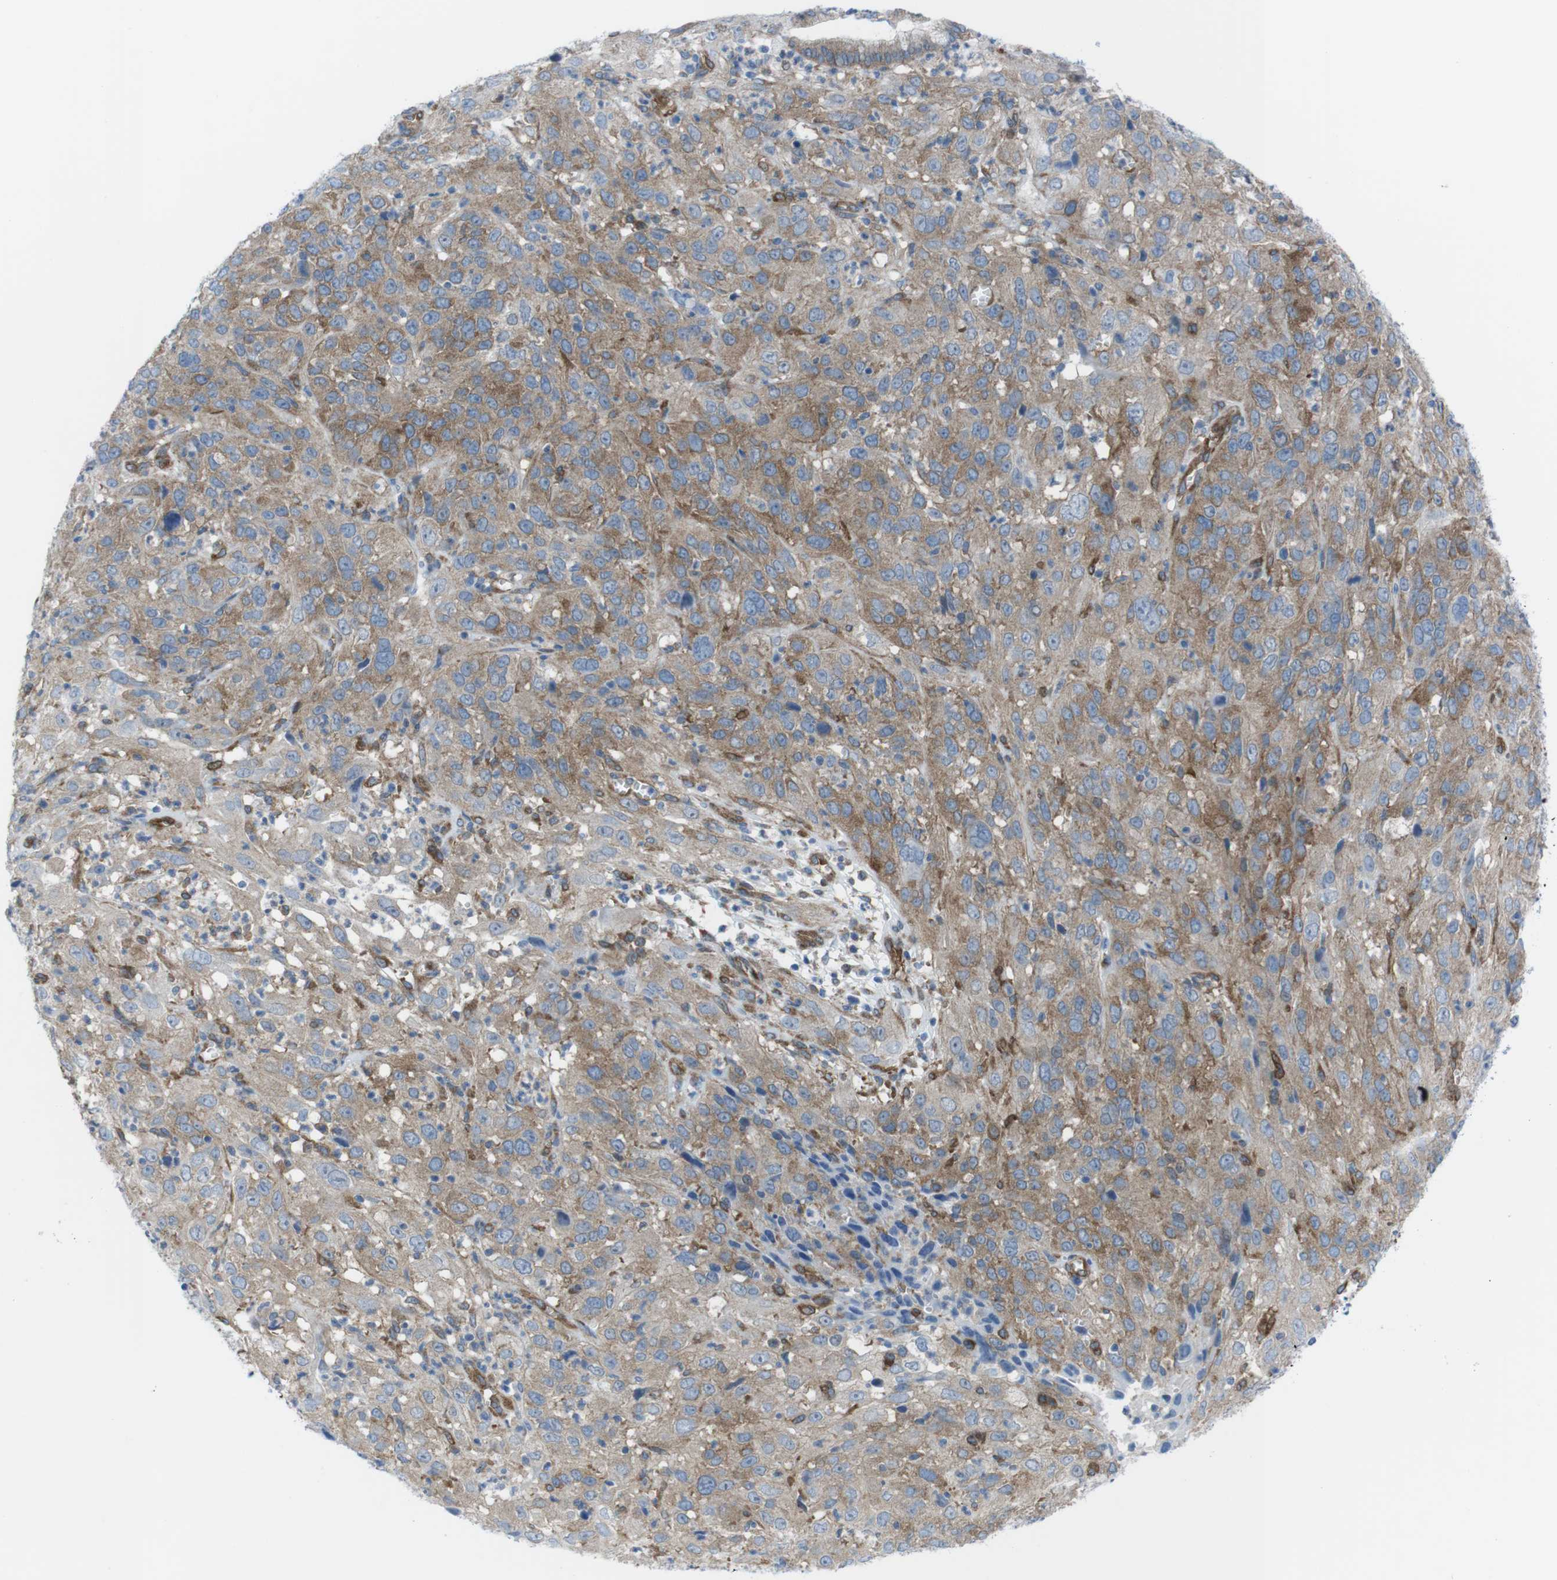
{"staining": {"intensity": "moderate", "quantity": ">75%", "location": "cytoplasmic/membranous"}, "tissue": "cervical cancer", "cell_type": "Tumor cells", "image_type": "cancer", "snomed": [{"axis": "morphology", "description": "Squamous cell carcinoma, NOS"}, {"axis": "topography", "description": "Cervix"}], "caption": "Squamous cell carcinoma (cervical) stained with a protein marker demonstrates moderate staining in tumor cells.", "gene": "DIAPH2", "patient": {"sex": "female", "age": 32}}